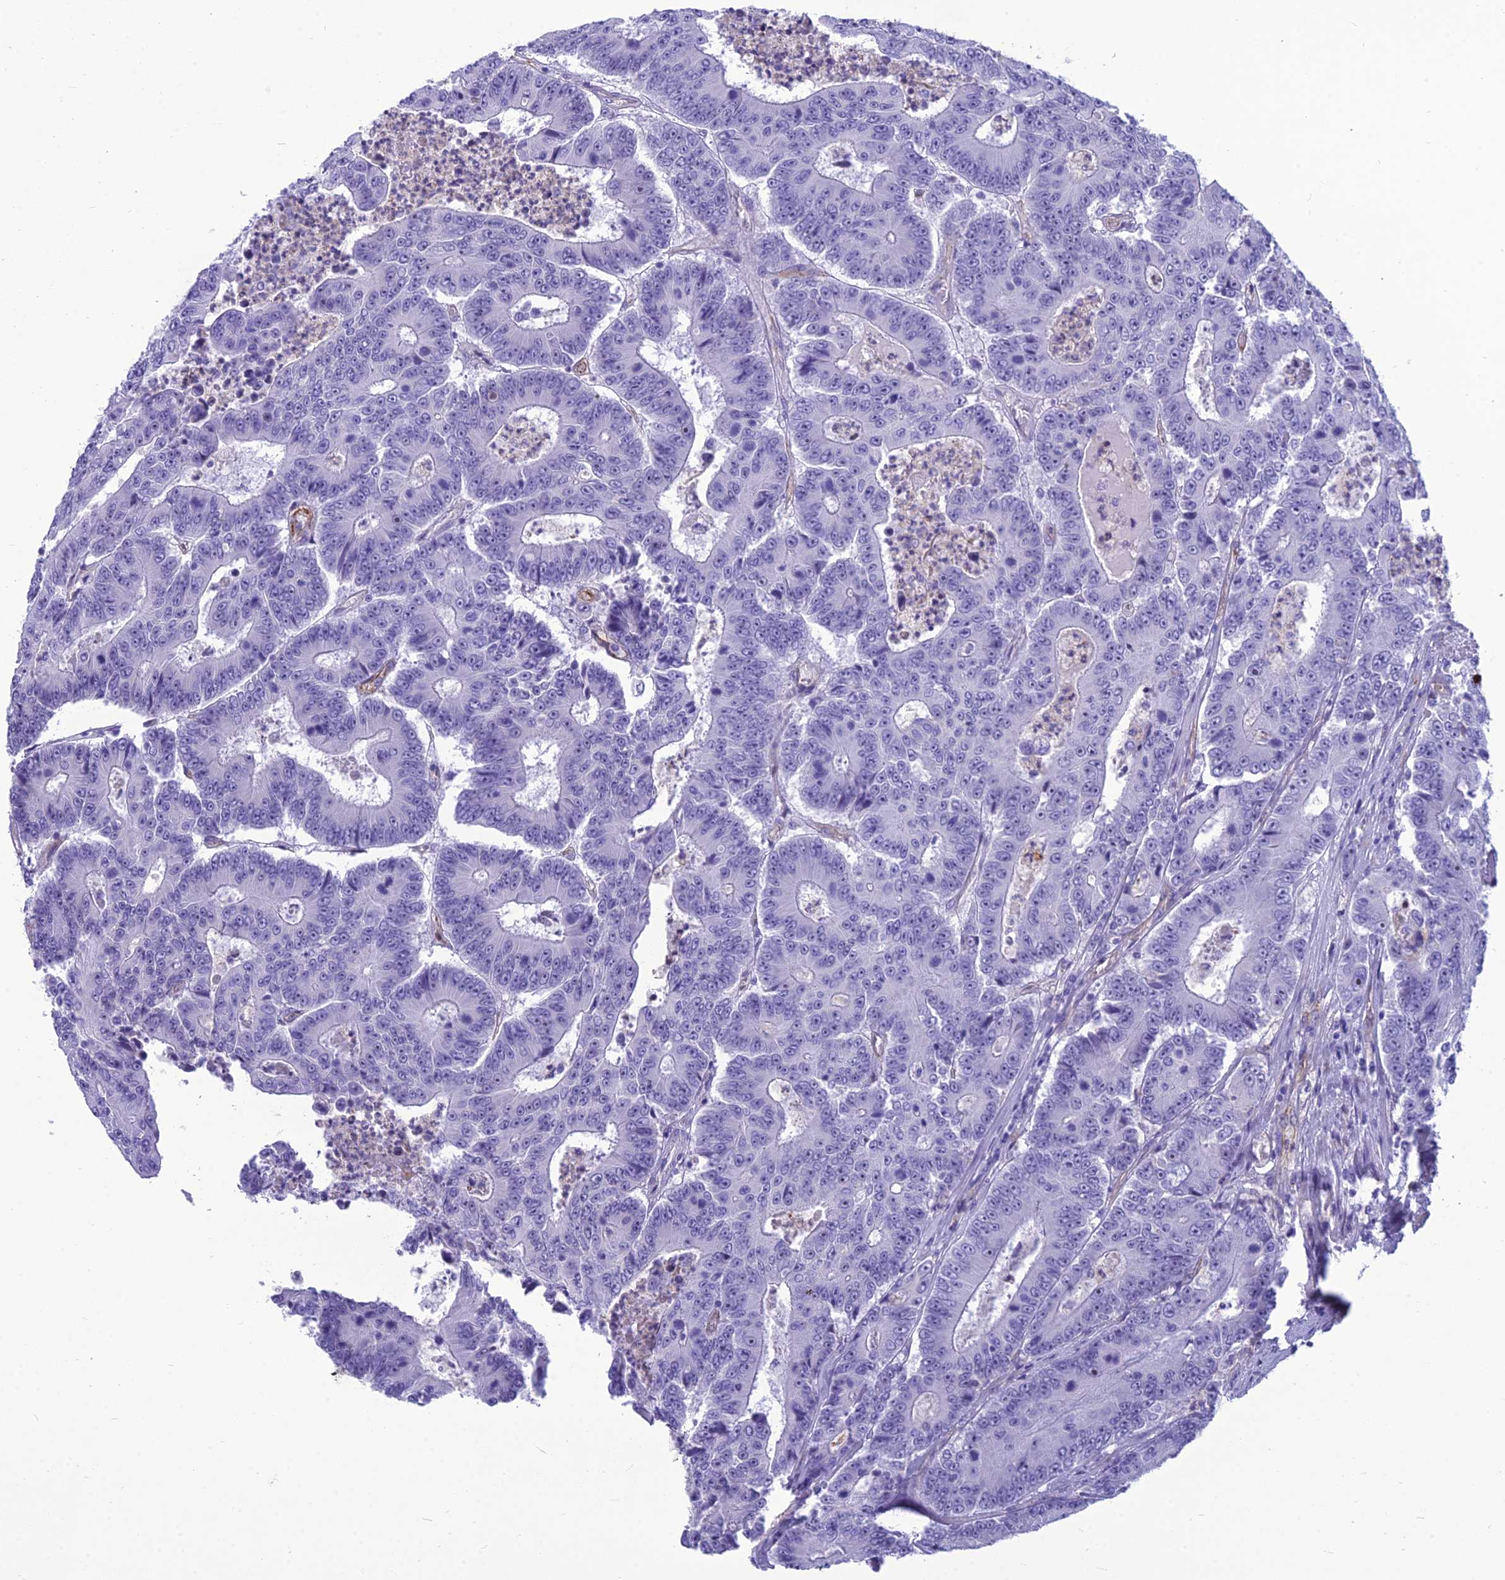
{"staining": {"intensity": "negative", "quantity": "none", "location": "none"}, "tissue": "colorectal cancer", "cell_type": "Tumor cells", "image_type": "cancer", "snomed": [{"axis": "morphology", "description": "Adenocarcinoma, NOS"}, {"axis": "topography", "description": "Colon"}], "caption": "High power microscopy image of an immunohistochemistry photomicrograph of colorectal cancer (adenocarcinoma), revealing no significant staining in tumor cells.", "gene": "BBS7", "patient": {"sex": "male", "age": 83}}